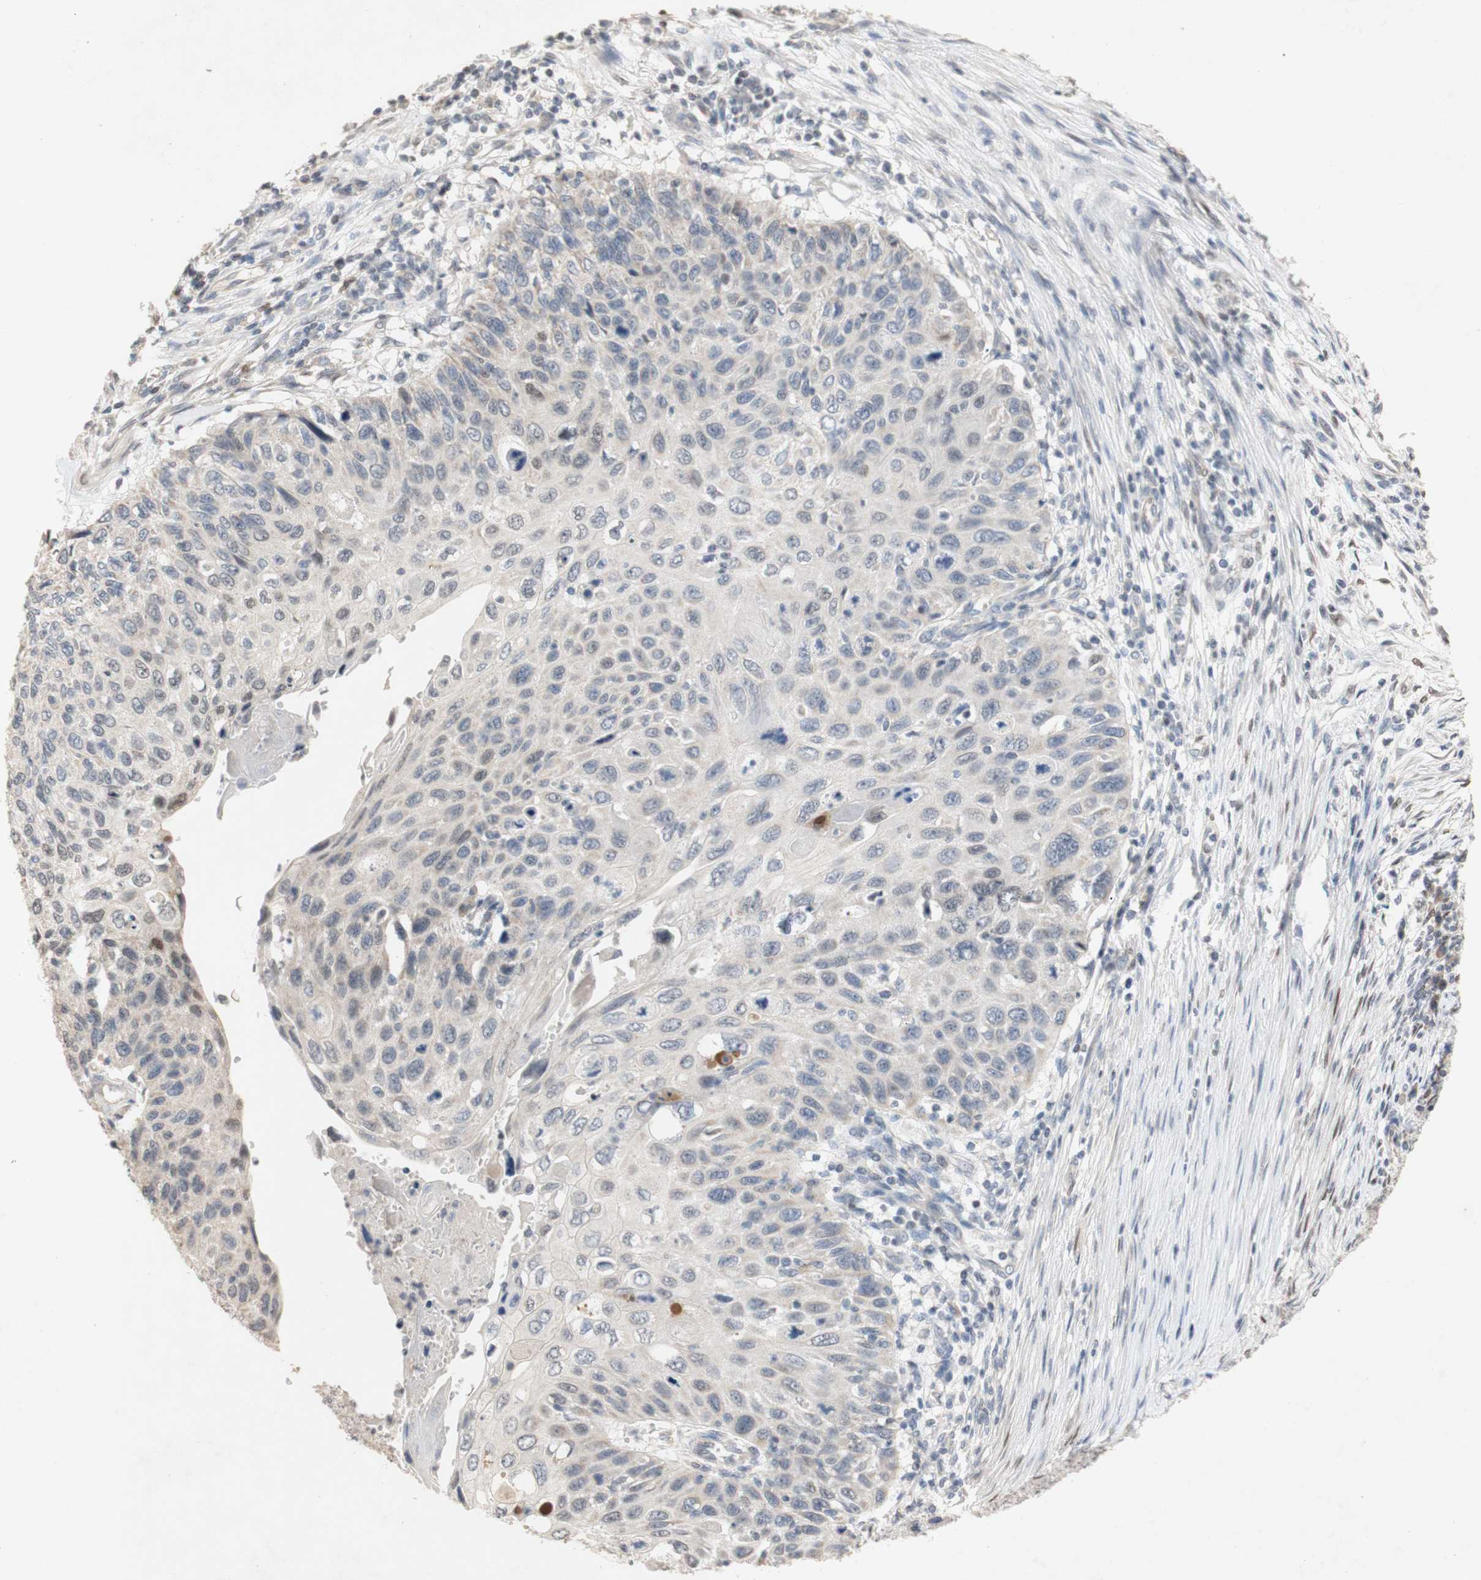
{"staining": {"intensity": "weak", "quantity": "<25%", "location": "nuclear"}, "tissue": "cervical cancer", "cell_type": "Tumor cells", "image_type": "cancer", "snomed": [{"axis": "morphology", "description": "Squamous cell carcinoma, NOS"}, {"axis": "topography", "description": "Cervix"}], "caption": "Immunohistochemistry (IHC) of human cervical cancer exhibits no positivity in tumor cells.", "gene": "FOSB", "patient": {"sex": "female", "age": 70}}